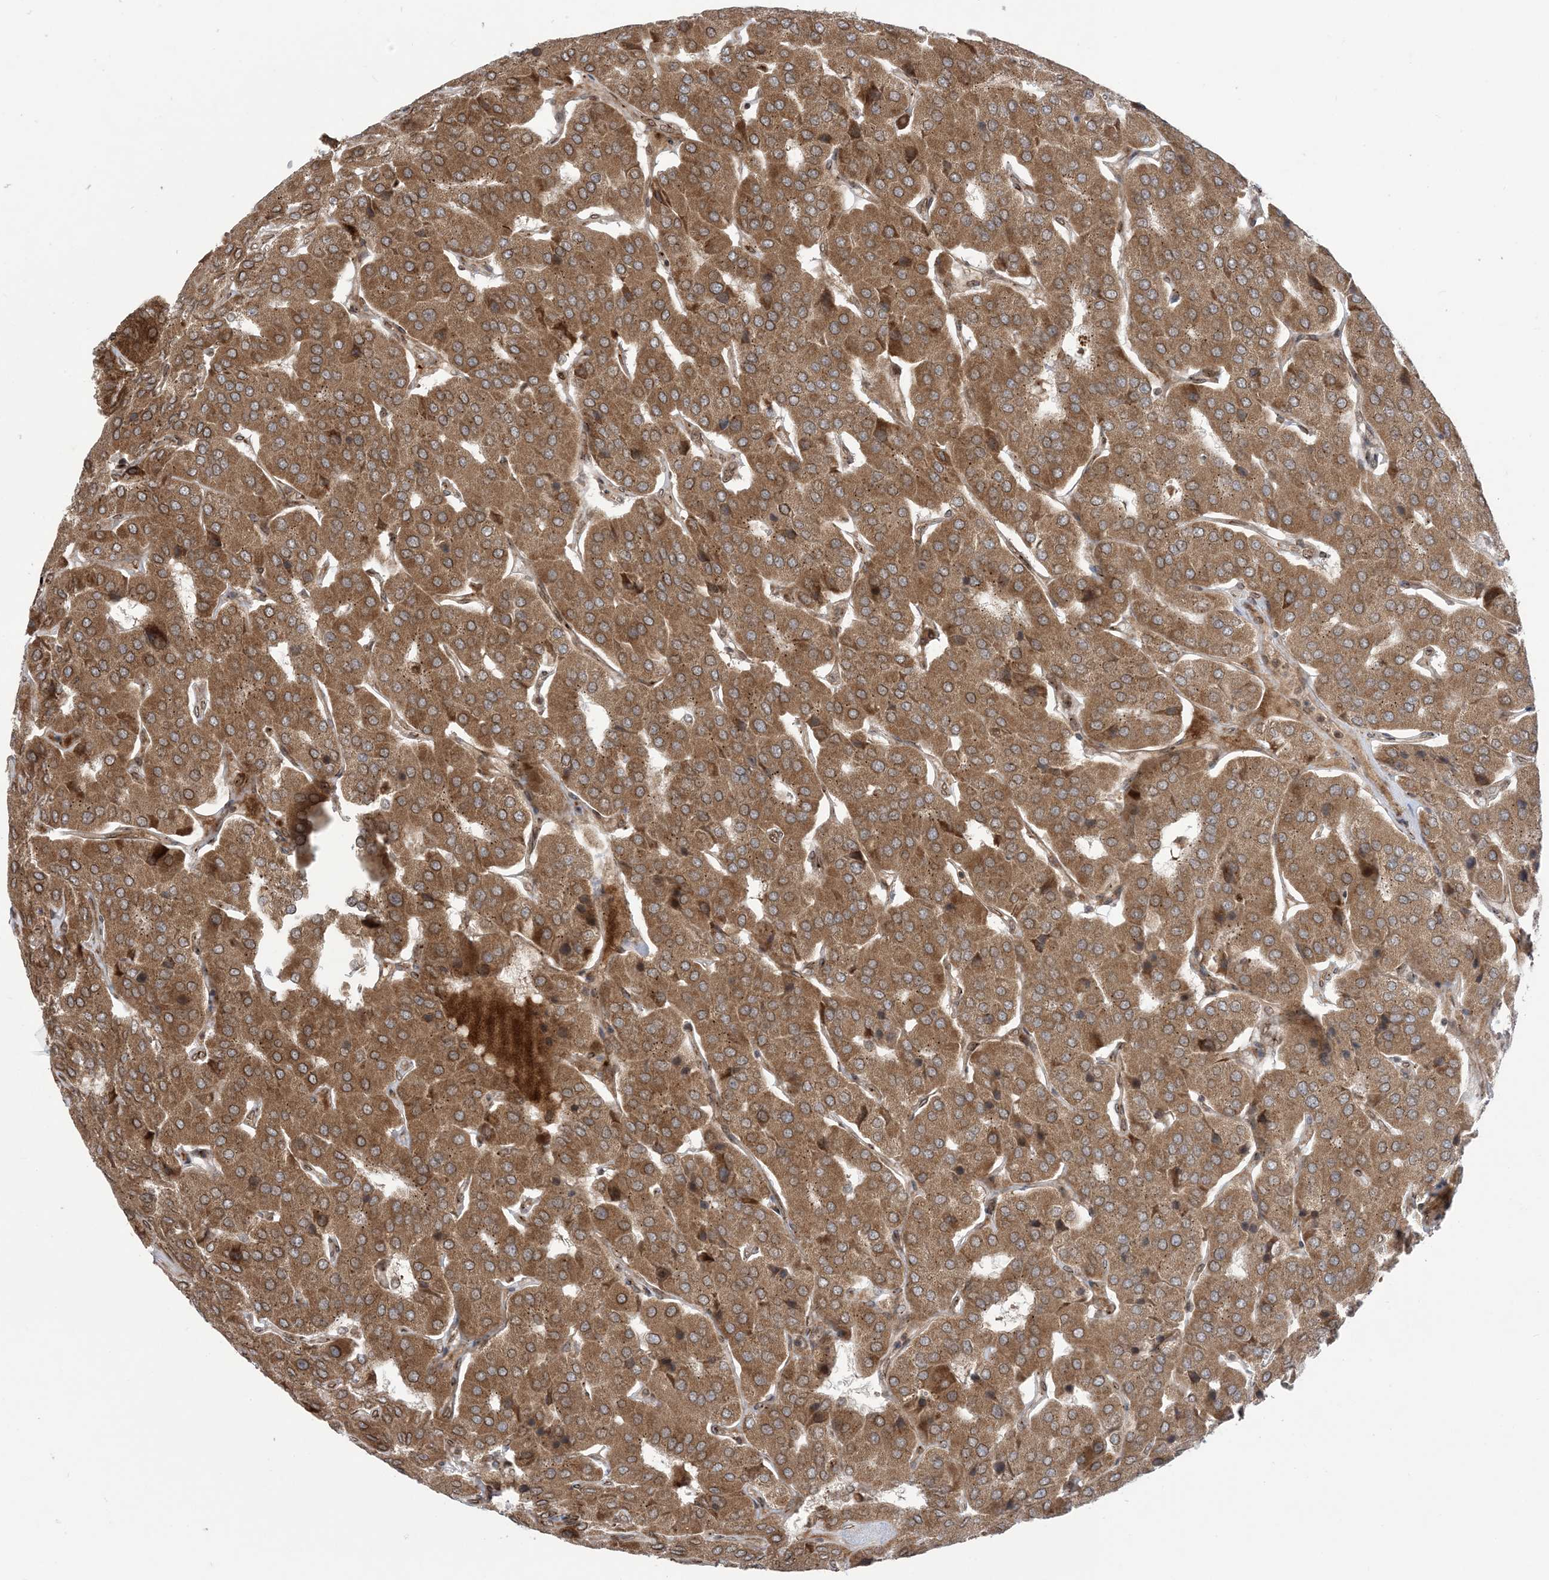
{"staining": {"intensity": "moderate", "quantity": ">75%", "location": "cytoplasmic/membranous"}, "tissue": "parathyroid gland", "cell_type": "Glandular cells", "image_type": "normal", "snomed": [{"axis": "morphology", "description": "Normal tissue, NOS"}, {"axis": "morphology", "description": "Adenoma, NOS"}, {"axis": "topography", "description": "Parathyroid gland"}], "caption": "Protein positivity by IHC shows moderate cytoplasmic/membranous staining in about >75% of glandular cells in benign parathyroid gland.", "gene": "CASP4", "patient": {"sex": "female", "age": 86}}